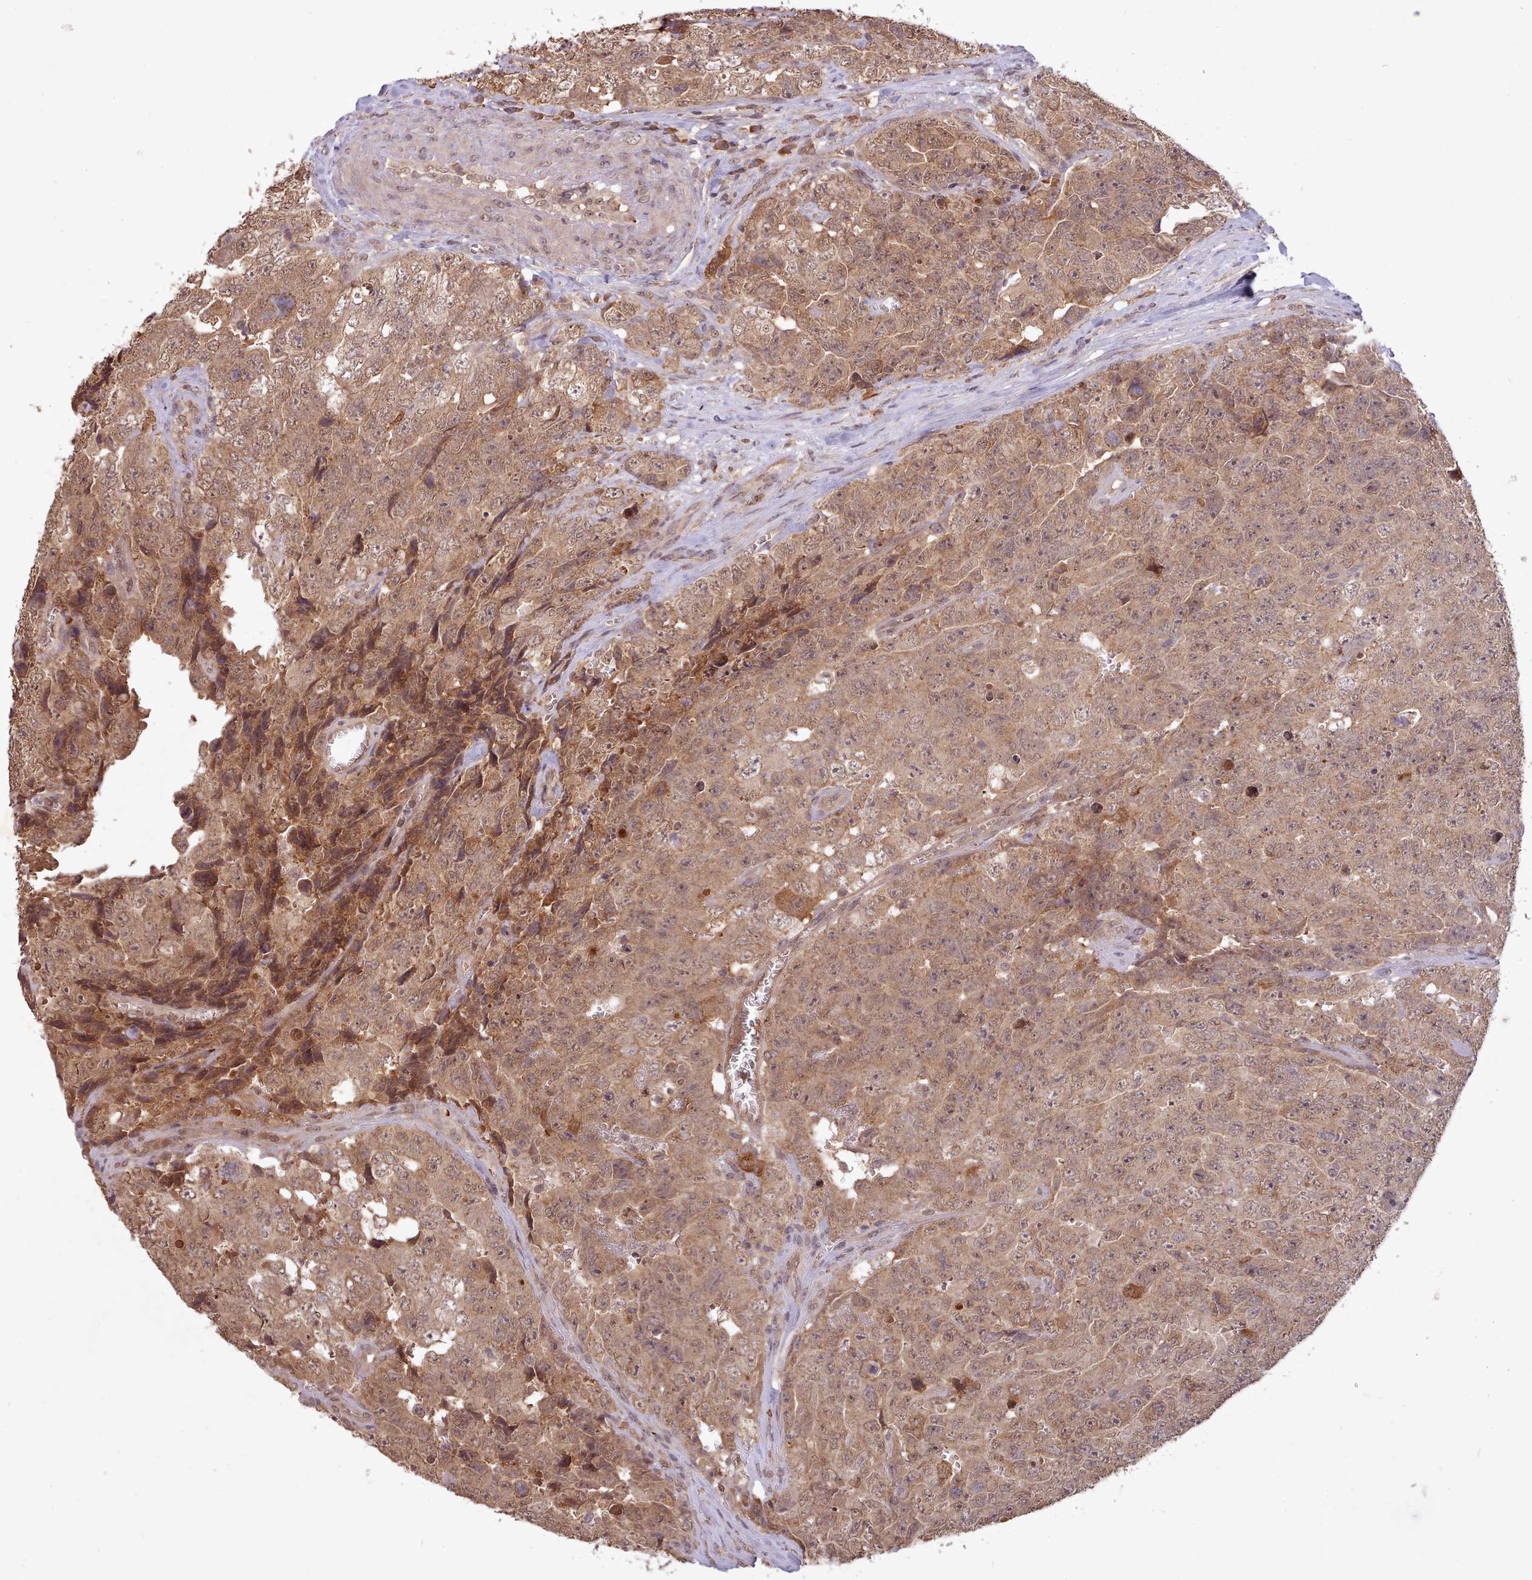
{"staining": {"intensity": "moderate", "quantity": ">75%", "location": "cytoplasmic/membranous"}, "tissue": "testis cancer", "cell_type": "Tumor cells", "image_type": "cancer", "snomed": [{"axis": "morphology", "description": "Seminoma, NOS"}, {"axis": "morphology", "description": "Teratoma, malignant, NOS"}, {"axis": "topography", "description": "Testis"}], "caption": "A high-resolution image shows immunohistochemistry (IHC) staining of seminoma (testis), which shows moderate cytoplasmic/membranous positivity in about >75% of tumor cells.", "gene": "PIP4P1", "patient": {"sex": "male", "age": 34}}